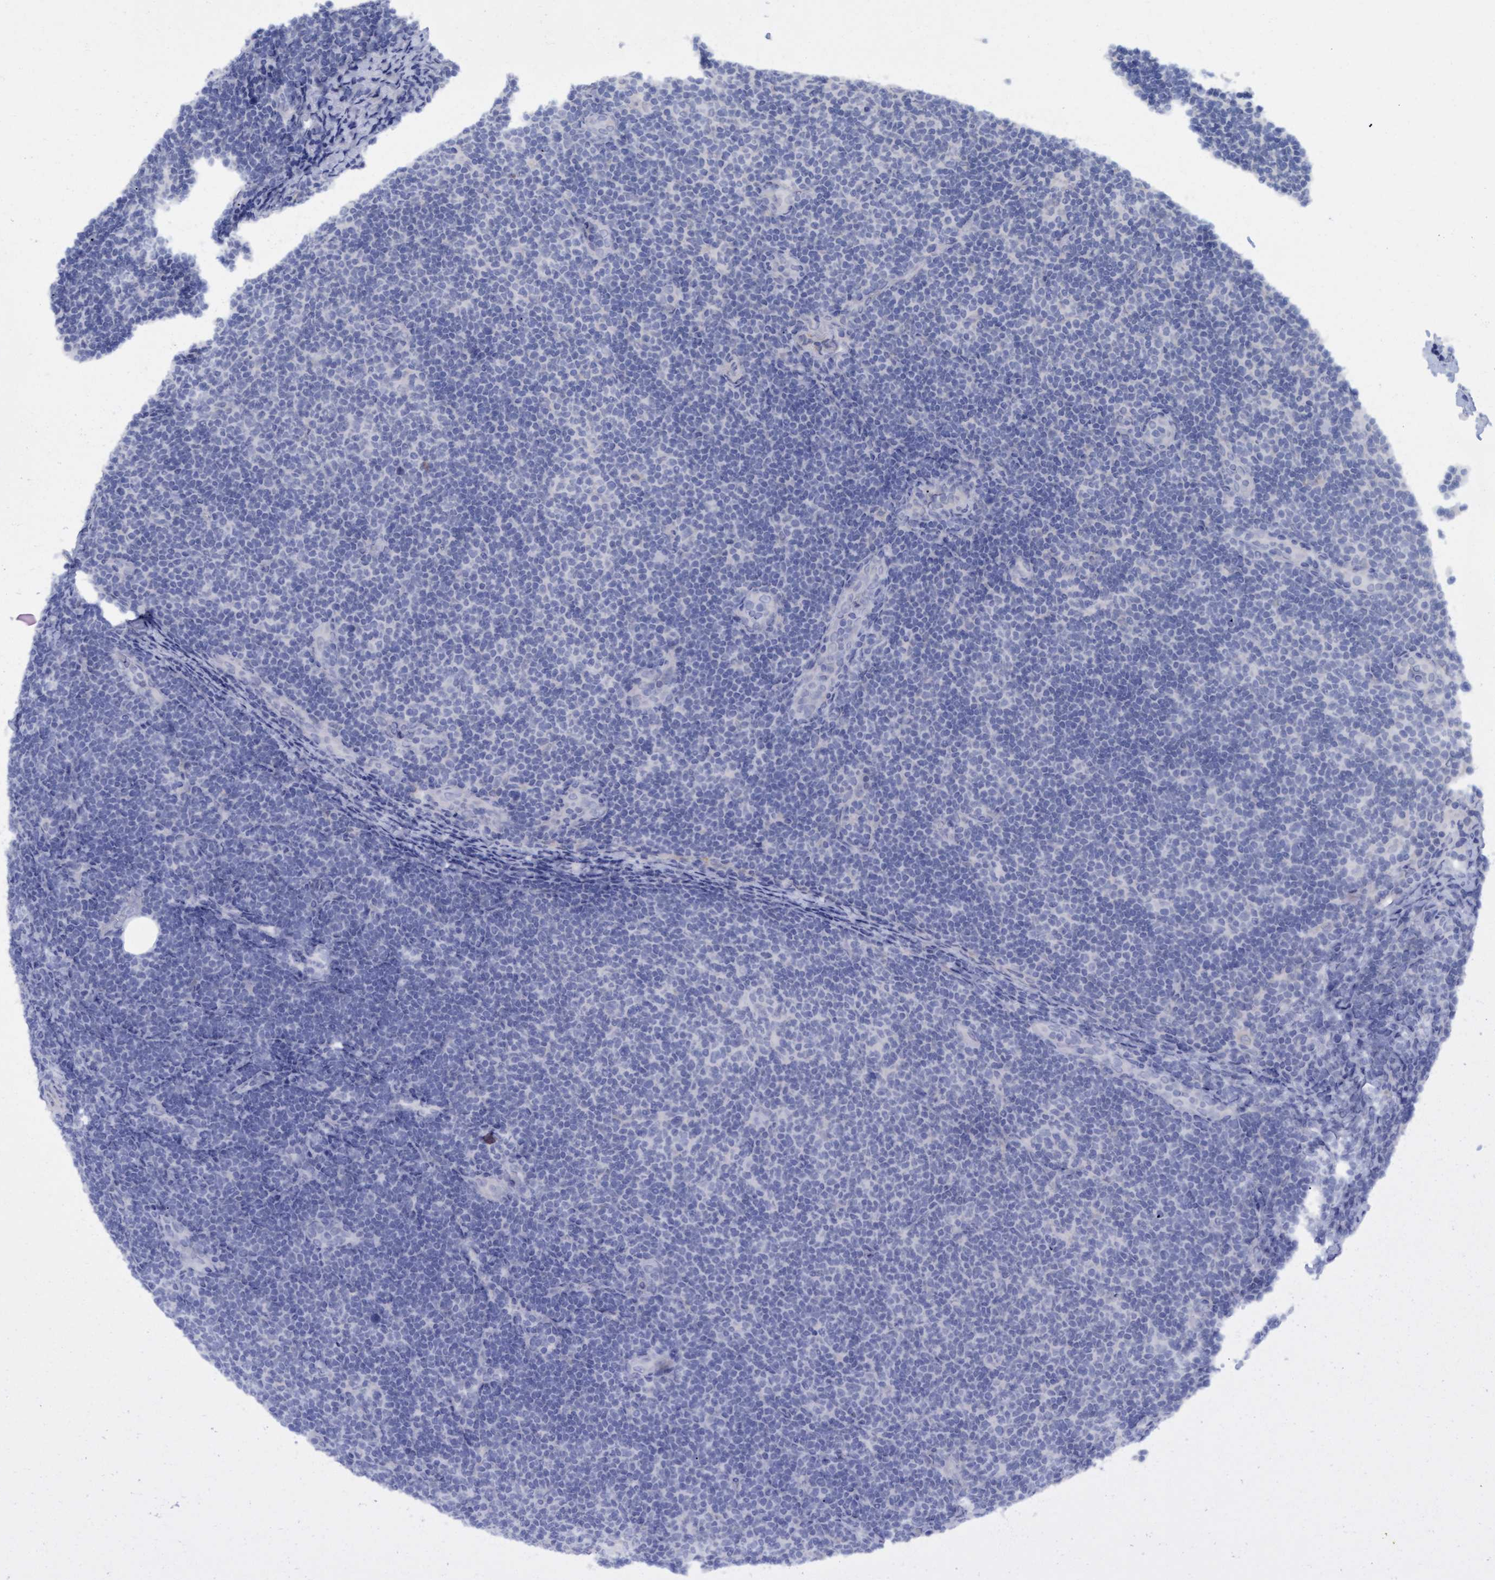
{"staining": {"intensity": "negative", "quantity": "none", "location": "none"}, "tissue": "lymphoma", "cell_type": "Tumor cells", "image_type": "cancer", "snomed": [{"axis": "morphology", "description": "Malignant lymphoma, non-Hodgkin's type, Low grade"}, {"axis": "topography", "description": "Lymph node"}], "caption": "This photomicrograph is of malignant lymphoma, non-Hodgkin's type (low-grade) stained with immunohistochemistry (IHC) to label a protein in brown with the nuclei are counter-stained blue. There is no staining in tumor cells.", "gene": "SSTR3", "patient": {"sex": "male", "age": 83}}